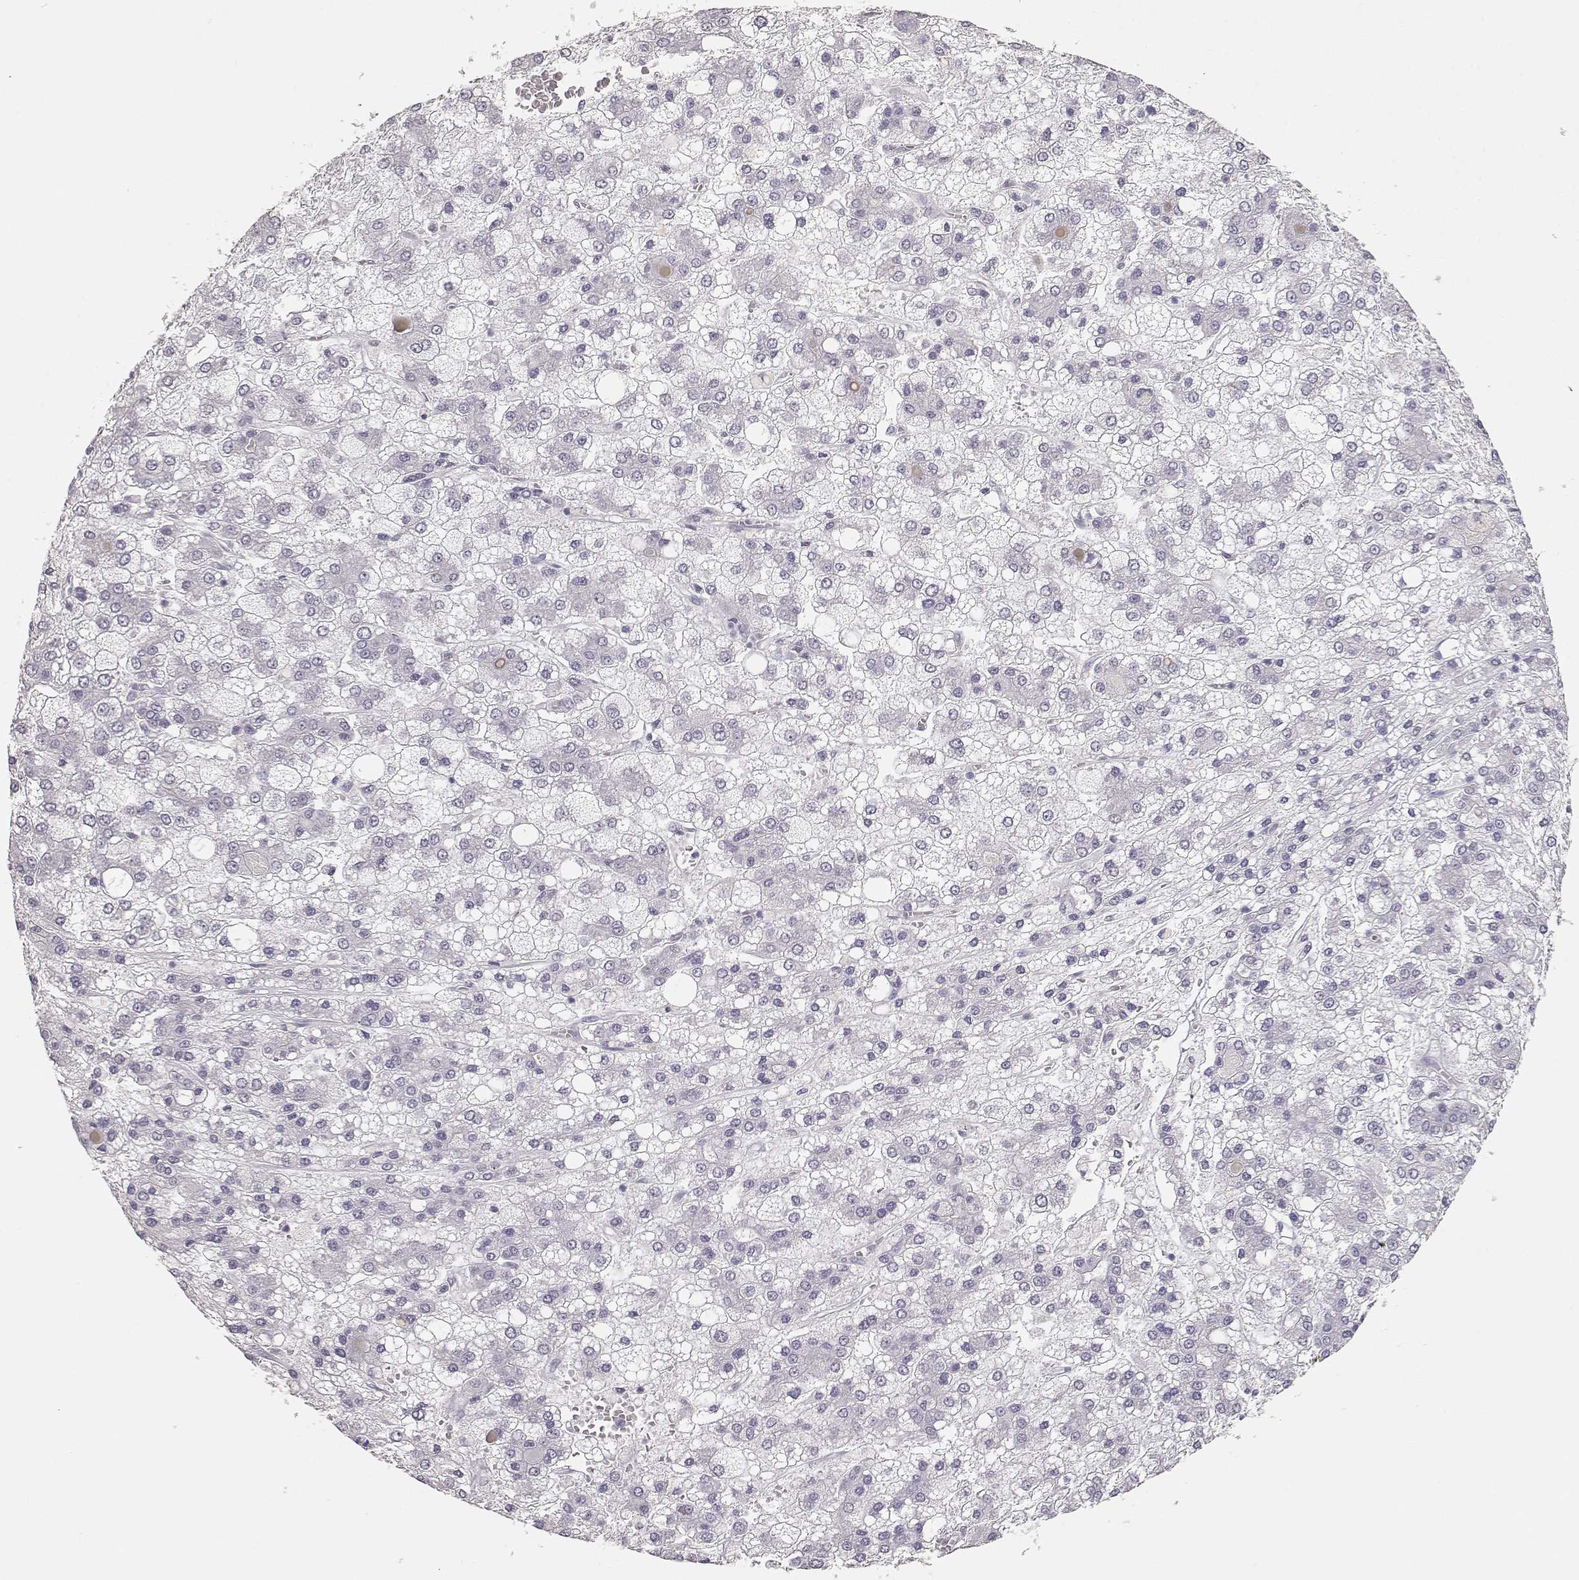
{"staining": {"intensity": "negative", "quantity": "none", "location": "none"}, "tissue": "liver cancer", "cell_type": "Tumor cells", "image_type": "cancer", "snomed": [{"axis": "morphology", "description": "Carcinoma, Hepatocellular, NOS"}, {"axis": "topography", "description": "Liver"}], "caption": "Human liver hepatocellular carcinoma stained for a protein using immunohistochemistry reveals no expression in tumor cells.", "gene": "TKTL1", "patient": {"sex": "male", "age": 73}}